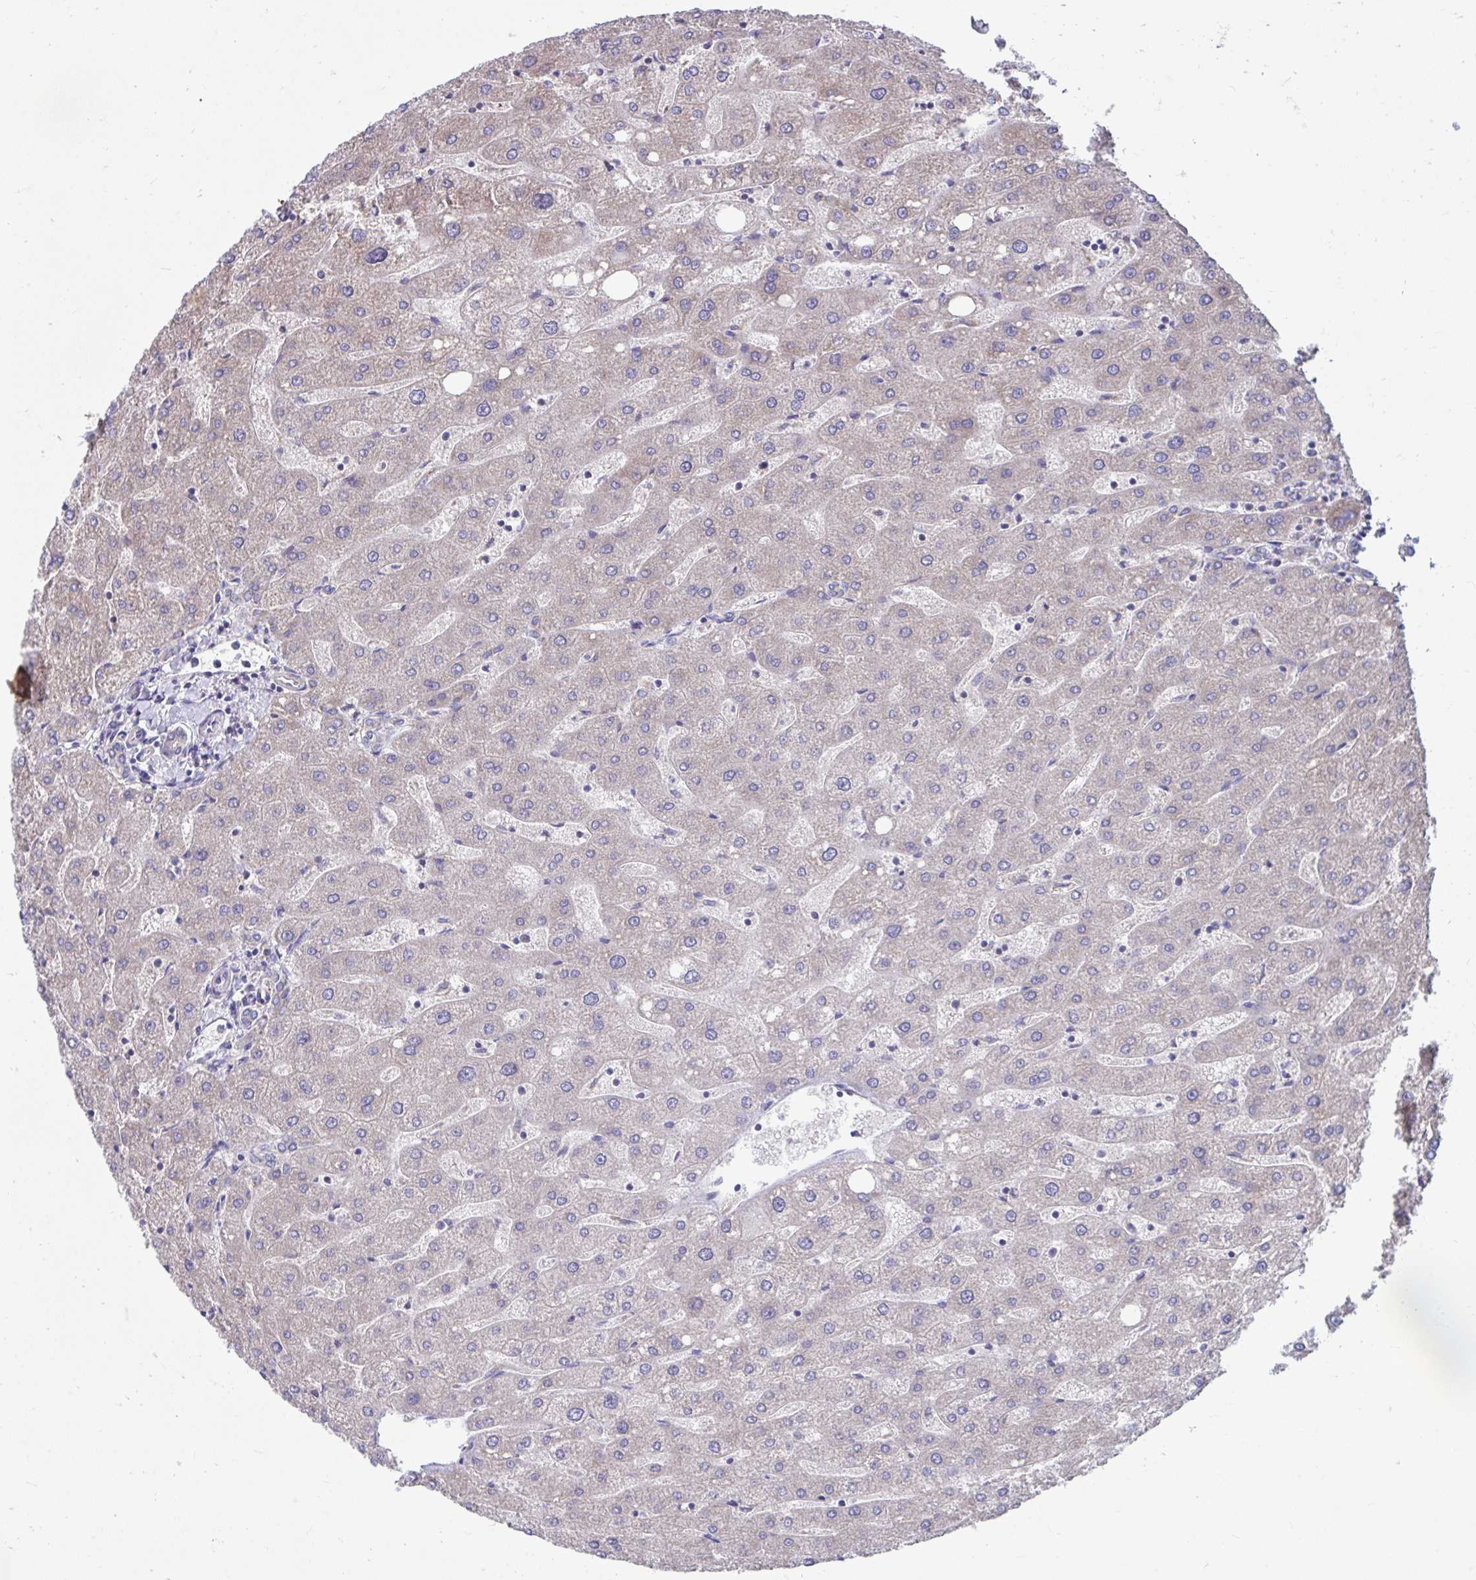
{"staining": {"intensity": "negative", "quantity": "none", "location": "none"}, "tissue": "liver", "cell_type": "Cholangiocytes", "image_type": "normal", "snomed": [{"axis": "morphology", "description": "Normal tissue, NOS"}, {"axis": "topography", "description": "Liver"}], "caption": "IHC image of normal liver stained for a protein (brown), which reveals no staining in cholangiocytes.", "gene": "LINGO4", "patient": {"sex": "male", "age": 67}}